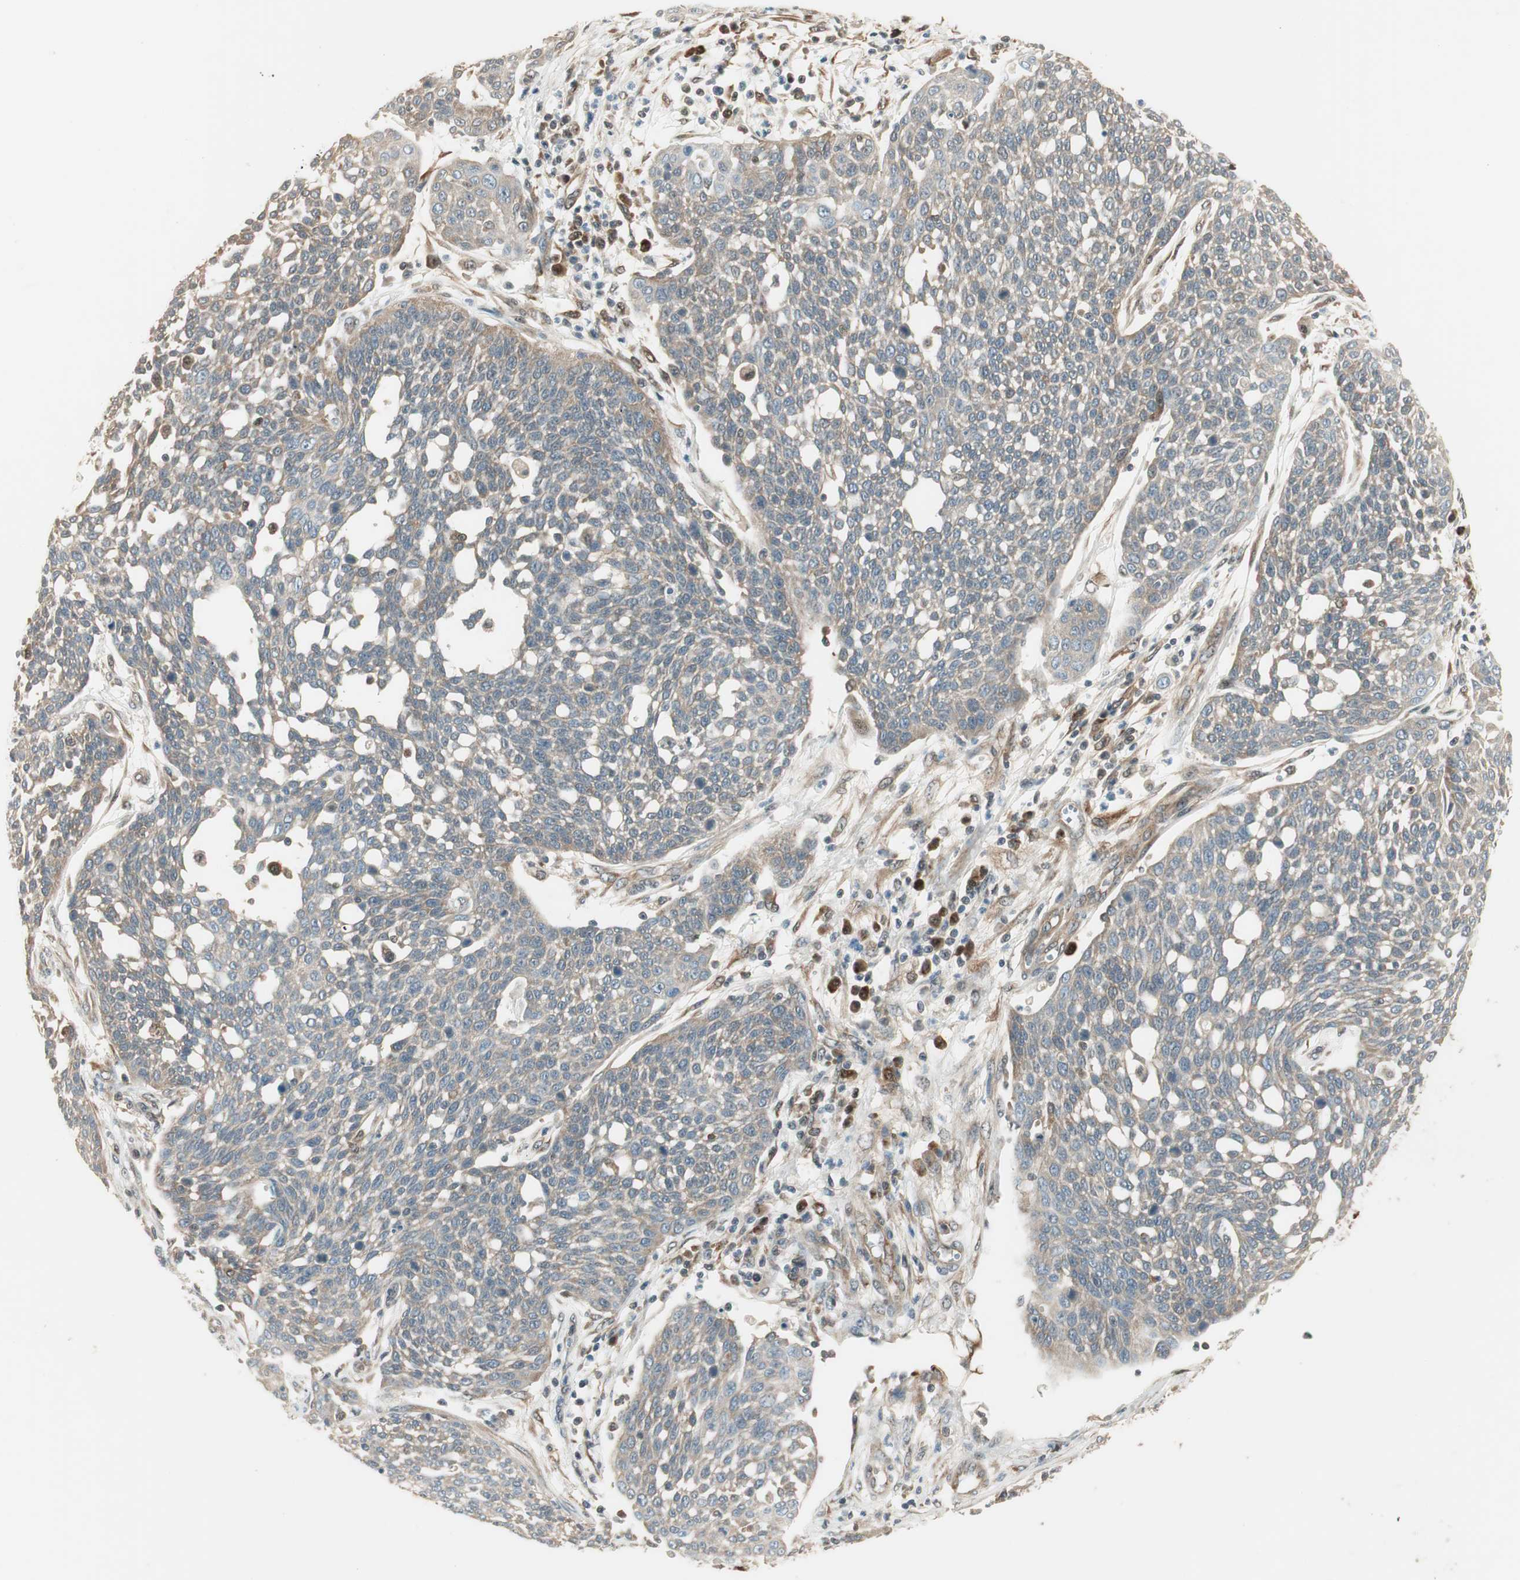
{"staining": {"intensity": "weak", "quantity": "<25%", "location": "cytoplasmic/membranous"}, "tissue": "cervical cancer", "cell_type": "Tumor cells", "image_type": "cancer", "snomed": [{"axis": "morphology", "description": "Squamous cell carcinoma, NOS"}, {"axis": "topography", "description": "Cervix"}], "caption": "High power microscopy photomicrograph of an immunohistochemistry photomicrograph of cervical cancer, revealing no significant positivity in tumor cells.", "gene": "IPO5", "patient": {"sex": "female", "age": 34}}